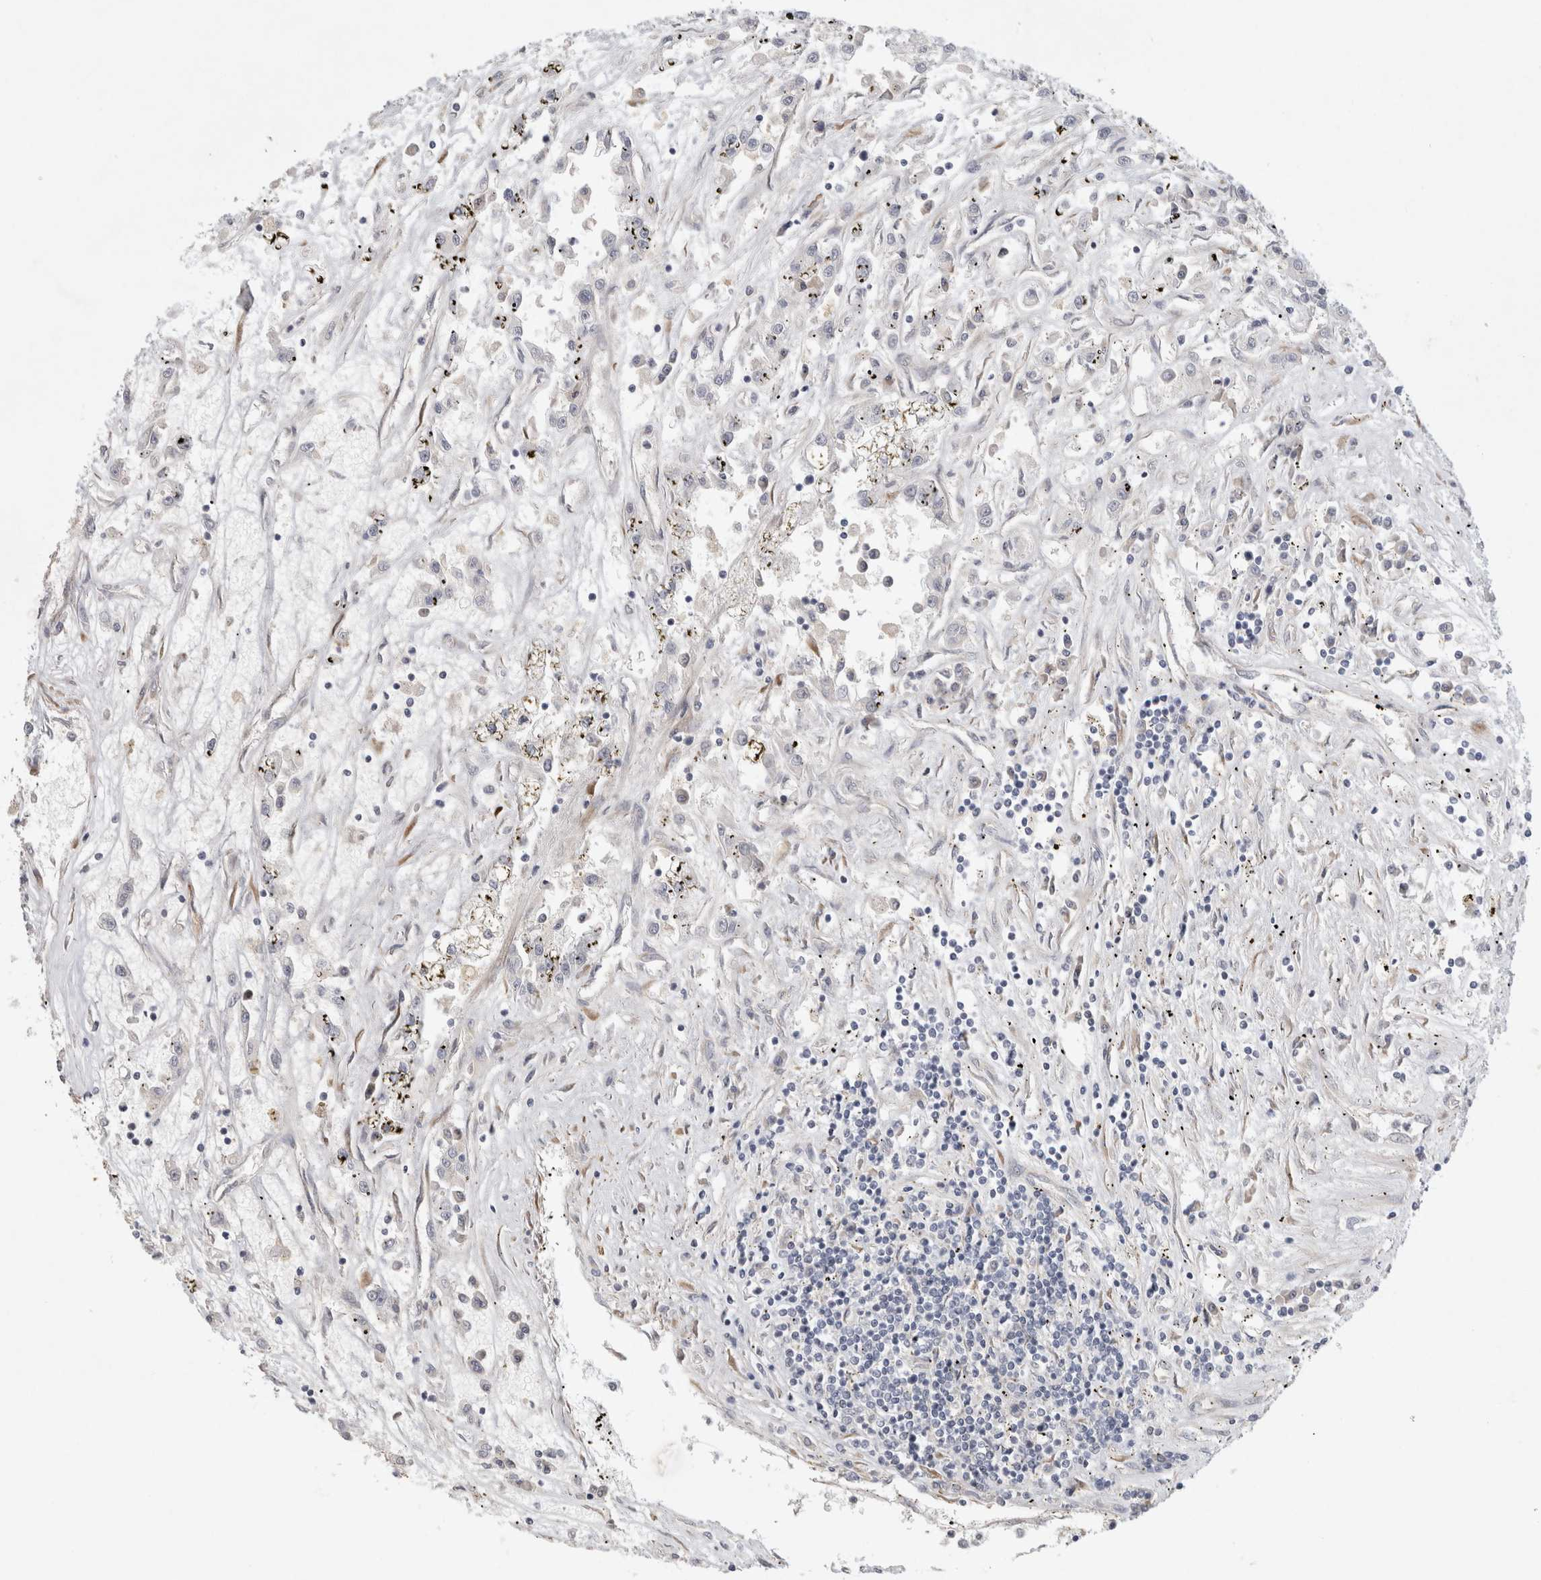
{"staining": {"intensity": "weak", "quantity": "<25%", "location": "cytoplasmic/membranous"}, "tissue": "renal cancer", "cell_type": "Tumor cells", "image_type": "cancer", "snomed": [{"axis": "morphology", "description": "Adenocarcinoma, NOS"}, {"axis": "topography", "description": "Kidney"}], "caption": "The histopathology image shows no staining of tumor cells in renal cancer (adenocarcinoma).", "gene": "BZW2", "patient": {"sex": "female", "age": 52}}